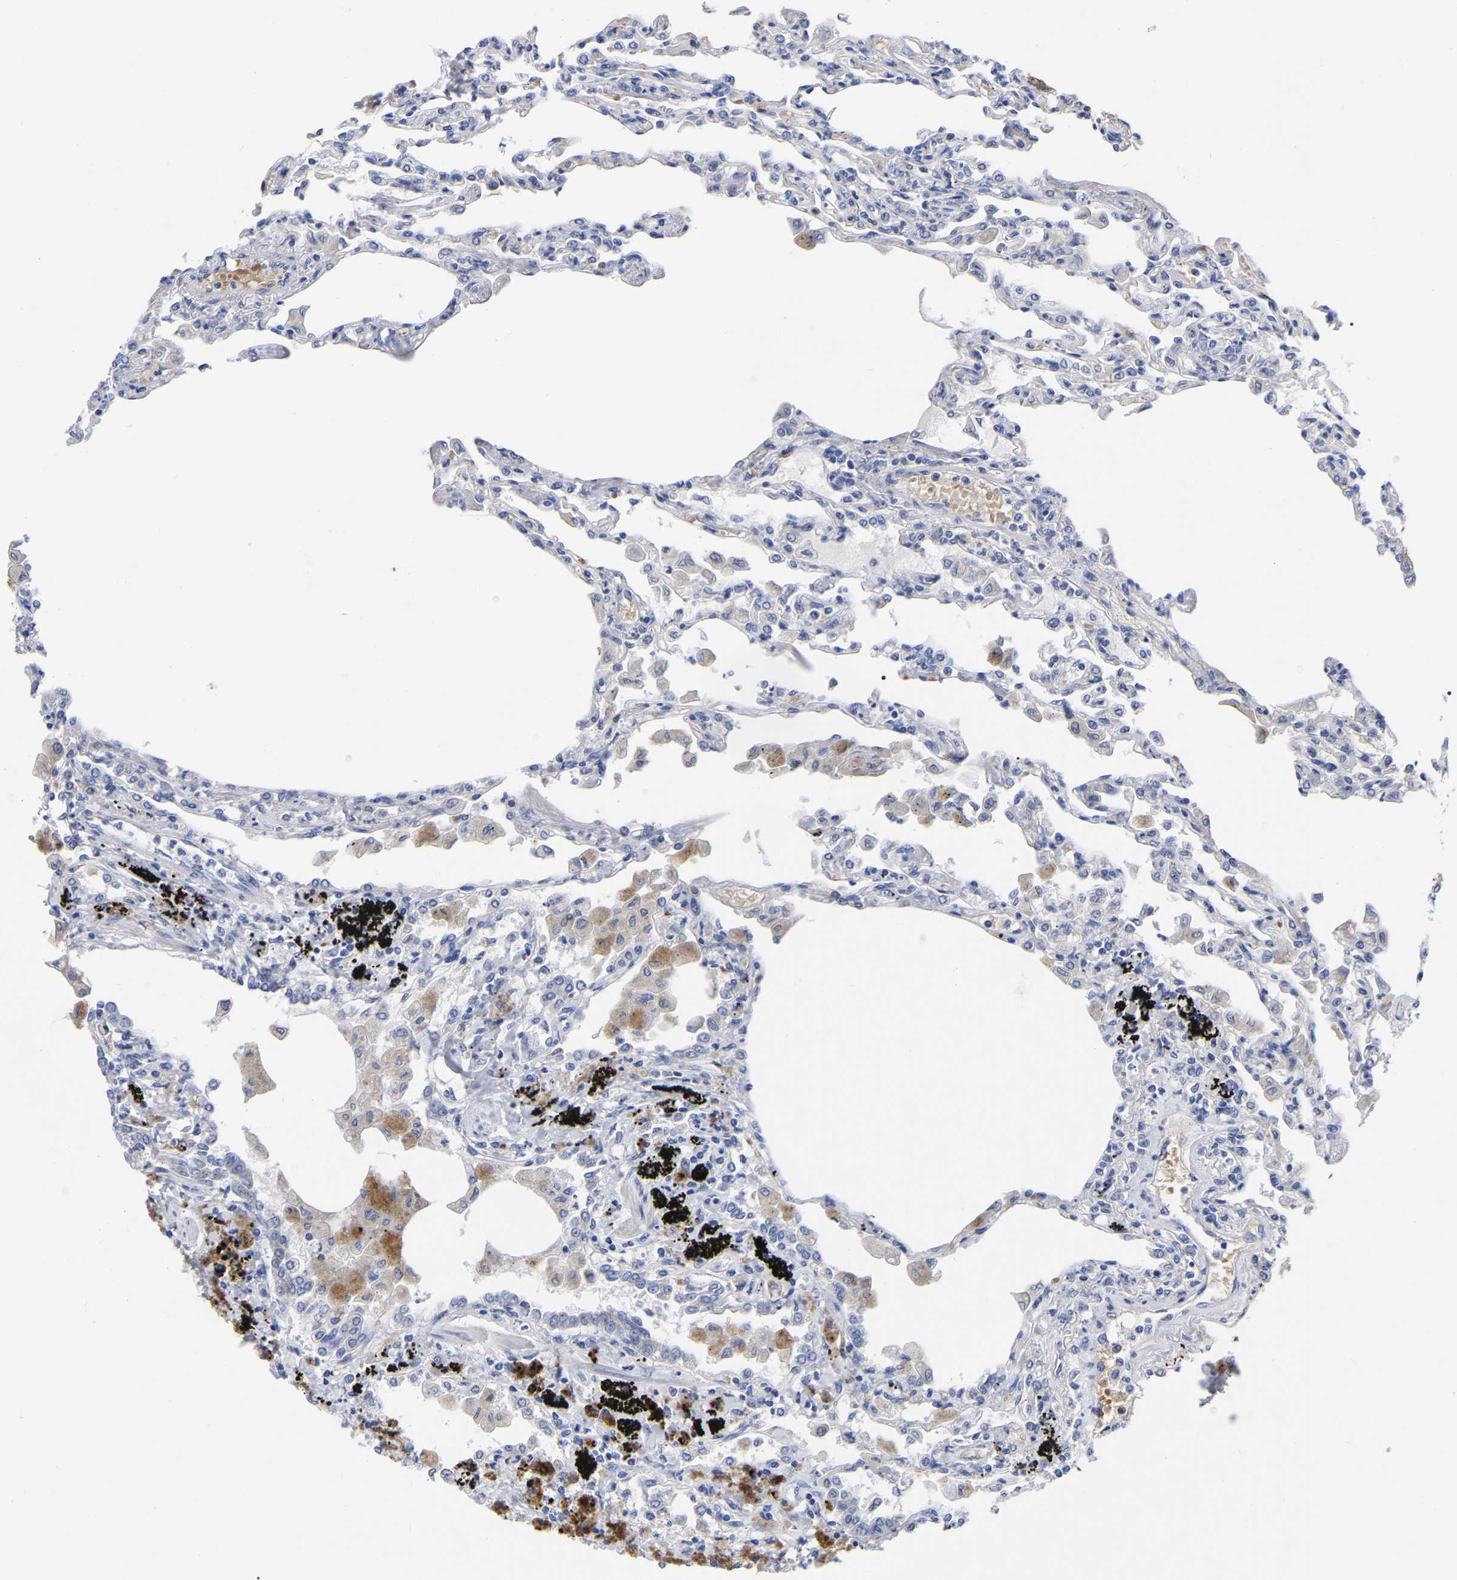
{"staining": {"intensity": "negative", "quantity": "none", "location": "none"}, "tissue": "lung", "cell_type": "Alveolar cells", "image_type": "normal", "snomed": [{"axis": "morphology", "description": "Normal tissue, NOS"}, {"axis": "topography", "description": "Bronchus"}, {"axis": "topography", "description": "Lung"}], "caption": "Immunohistochemistry photomicrograph of normal lung: lung stained with DAB reveals no significant protein staining in alveolar cells.", "gene": "GDF3", "patient": {"sex": "female", "age": 49}}